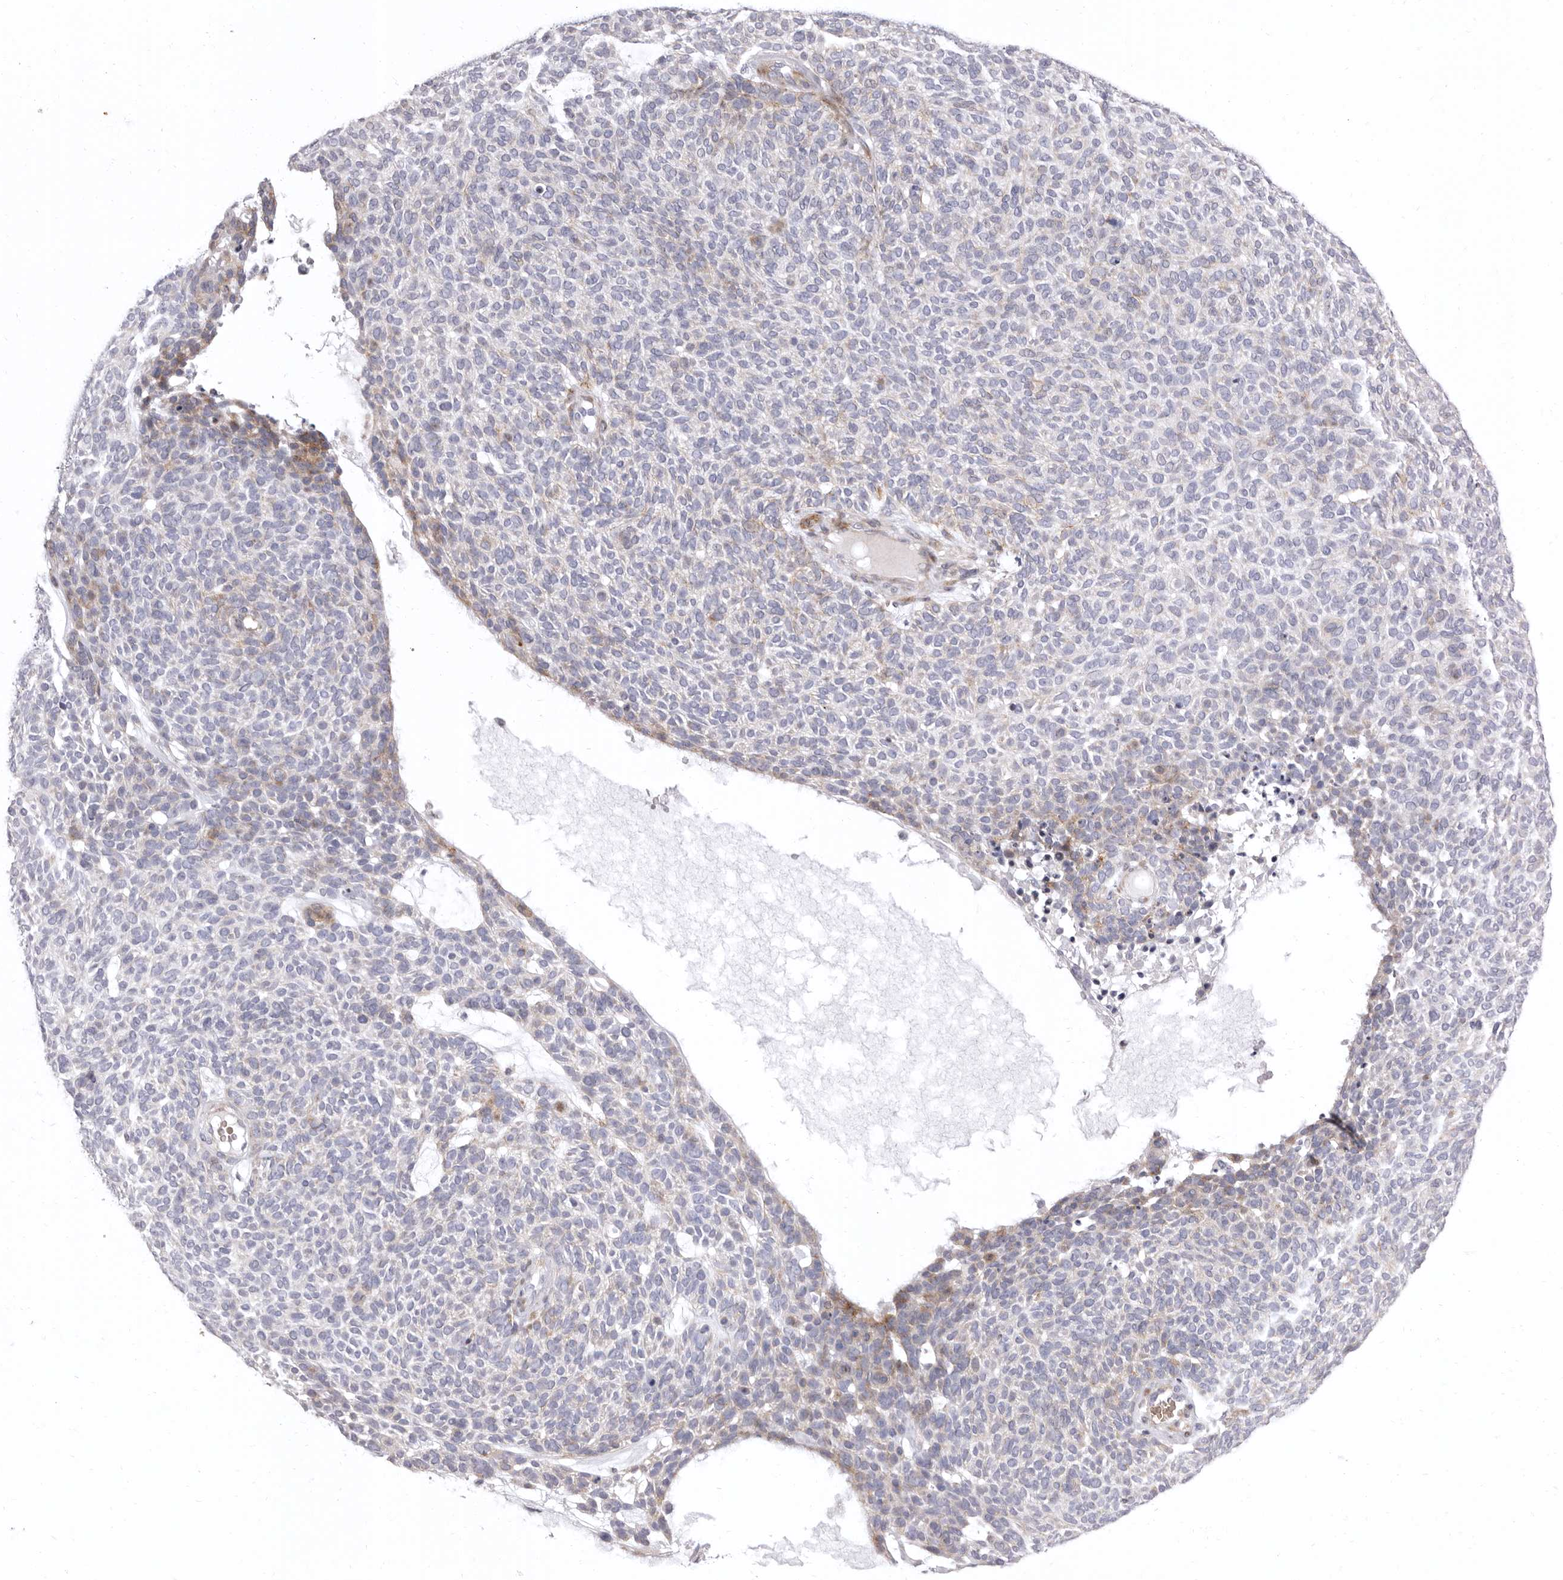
{"staining": {"intensity": "moderate", "quantity": "<25%", "location": "cytoplasmic/membranous"}, "tissue": "skin cancer", "cell_type": "Tumor cells", "image_type": "cancer", "snomed": [{"axis": "morphology", "description": "Squamous cell carcinoma, NOS"}, {"axis": "topography", "description": "Skin"}], "caption": "This photomicrograph exhibits skin cancer stained with immunohistochemistry (IHC) to label a protein in brown. The cytoplasmic/membranous of tumor cells show moderate positivity for the protein. Nuclei are counter-stained blue.", "gene": "AIDA", "patient": {"sex": "female", "age": 90}}